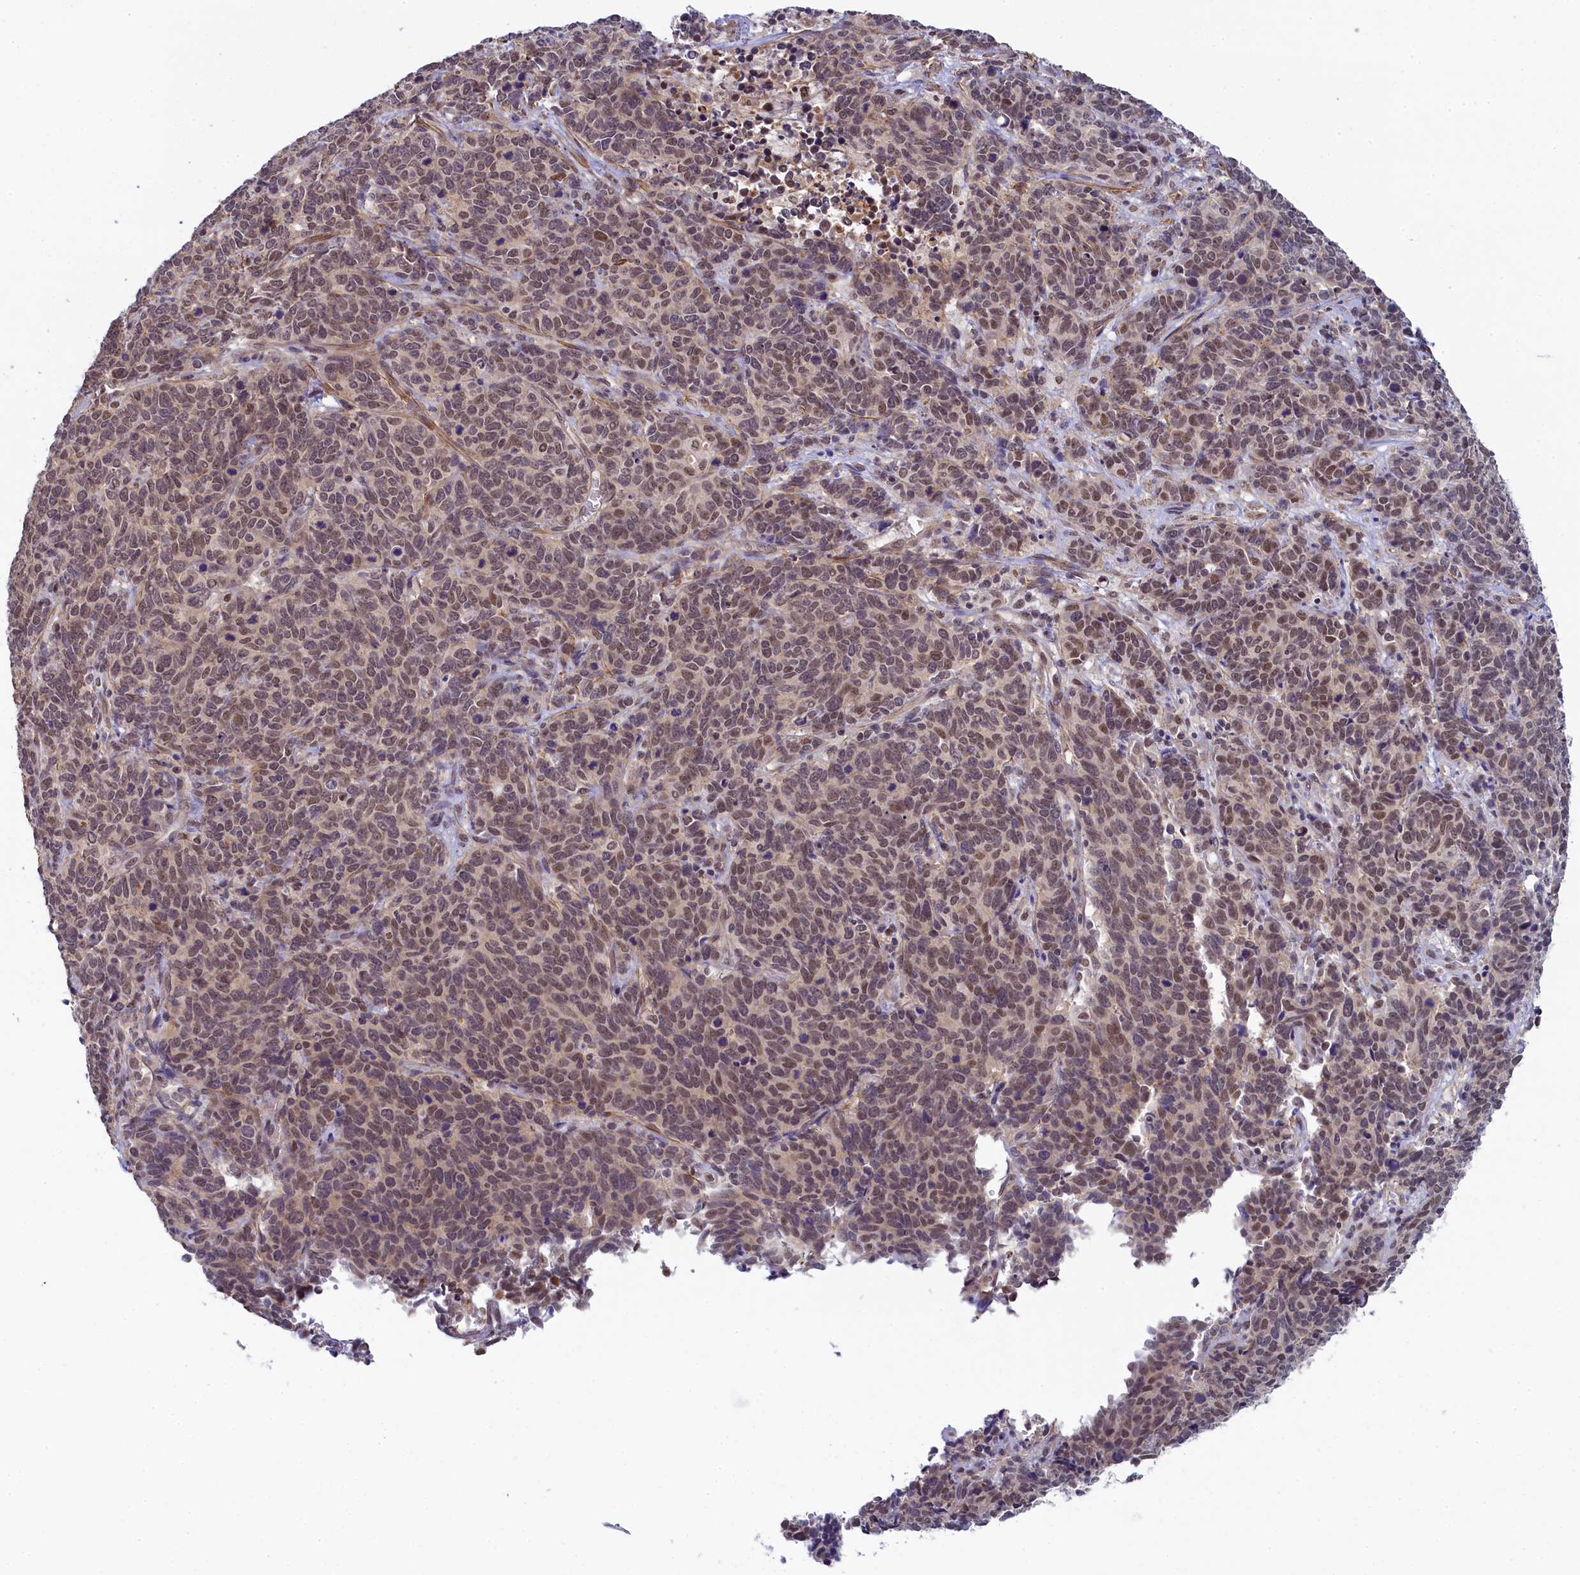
{"staining": {"intensity": "moderate", "quantity": ">75%", "location": "nuclear"}, "tissue": "cervical cancer", "cell_type": "Tumor cells", "image_type": "cancer", "snomed": [{"axis": "morphology", "description": "Squamous cell carcinoma, NOS"}, {"axis": "topography", "description": "Cervix"}], "caption": "Immunohistochemical staining of squamous cell carcinoma (cervical) exhibits moderate nuclear protein positivity in about >75% of tumor cells. (brown staining indicates protein expression, while blue staining denotes nuclei).", "gene": "INTS14", "patient": {"sex": "female", "age": 60}}